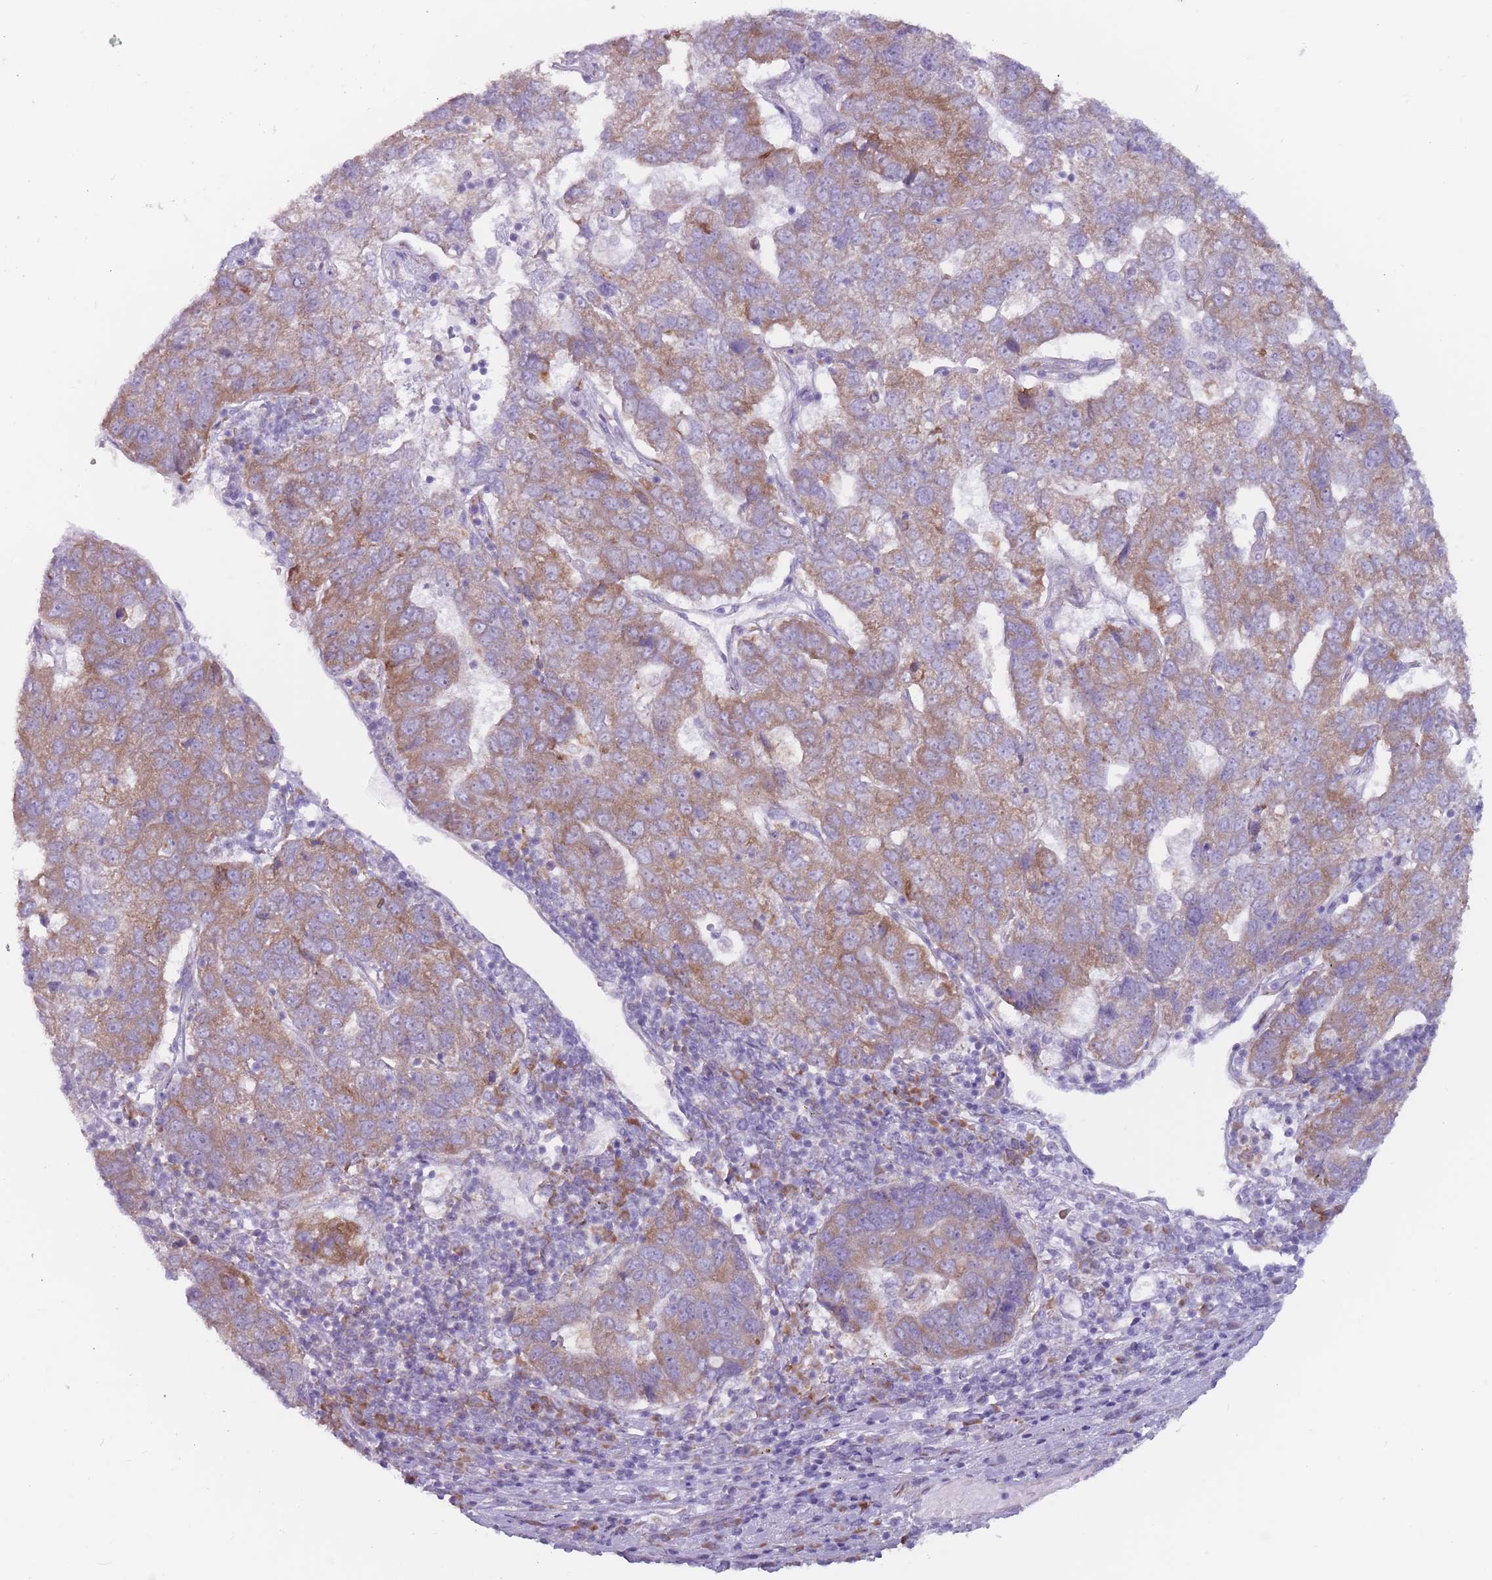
{"staining": {"intensity": "moderate", "quantity": ">75%", "location": "cytoplasmic/membranous"}, "tissue": "pancreatic cancer", "cell_type": "Tumor cells", "image_type": "cancer", "snomed": [{"axis": "morphology", "description": "Adenocarcinoma, NOS"}, {"axis": "topography", "description": "Pancreas"}], "caption": "Tumor cells demonstrate moderate cytoplasmic/membranous staining in about >75% of cells in adenocarcinoma (pancreatic). (brown staining indicates protein expression, while blue staining denotes nuclei).", "gene": "RPL18", "patient": {"sex": "female", "age": 61}}